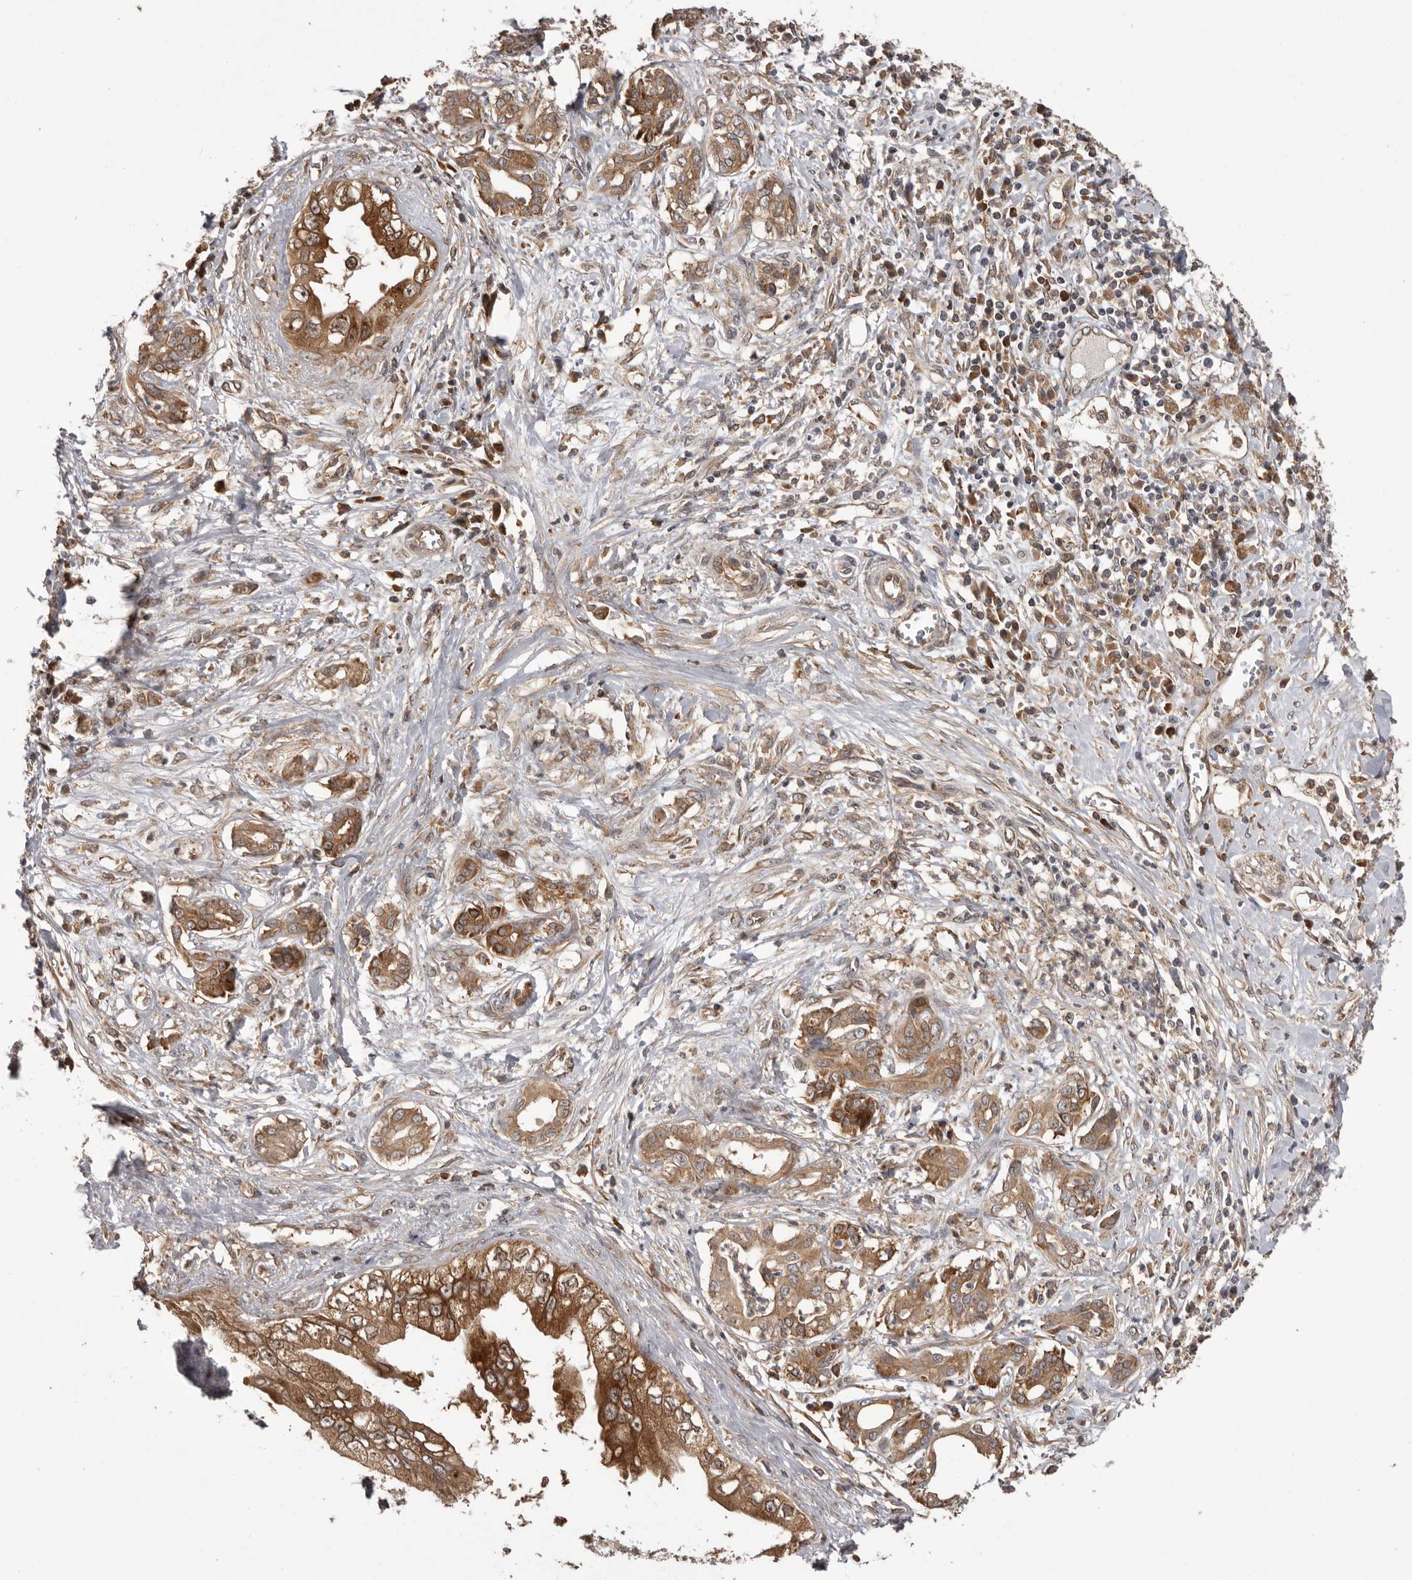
{"staining": {"intensity": "moderate", "quantity": ">75%", "location": "cytoplasmic/membranous"}, "tissue": "pancreatic cancer", "cell_type": "Tumor cells", "image_type": "cancer", "snomed": [{"axis": "morphology", "description": "Adenocarcinoma, NOS"}, {"axis": "topography", "description": "Pancreas"}], "caption": "Pancreatic cancer (adenocarcinoma) stained with DAB immunohistochemistry (IHC) reveals medium levels of moderate cytoplasmic/membranous expression in about >75% of tumor cells. (brown staining indicates protein expression, while blue staining denotes nuclei).", "gene": "HBS1L", "patient": {"sex": "female", "age": 56}}